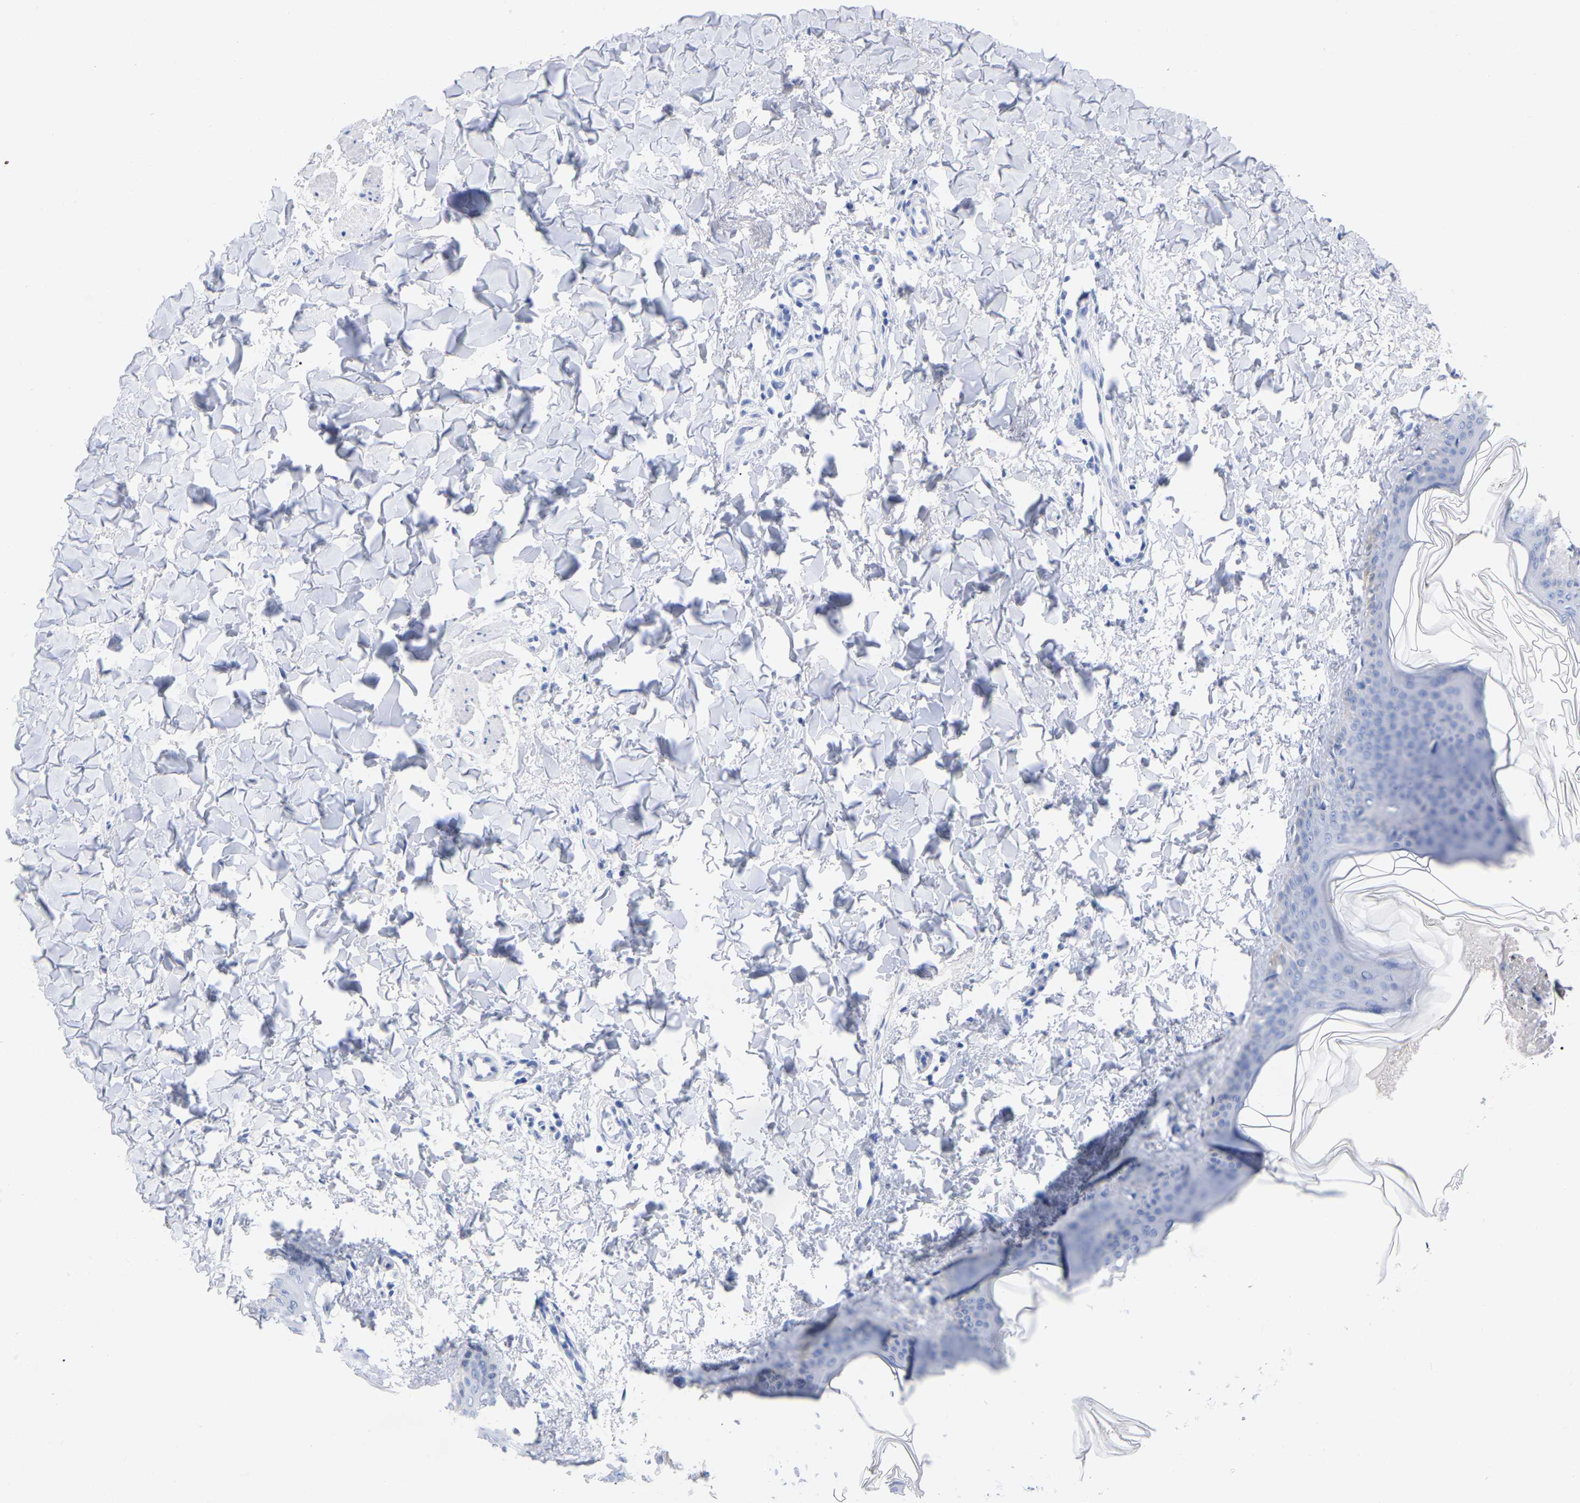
{"staining": {"intensity": "negative", "quantity": "none", "location": "none"}, "tissue": "skin", "cell_type": "Fibroblasts", "image_type": "normal", "snomed": [{"axis": "morphology", "description": "Normal tissue, NOS"}, {"axis": "topography", "description": "Skin"}], "caption": "Immunohistochemistry image of benign skin stained for a protein (brown), which exhibits no positivity in fibroblasts. (DAB immunohistochemistry (IHC), high magnification).", "gene": "HAPLN1", "patient": {"sex": "female", "age": 17}}